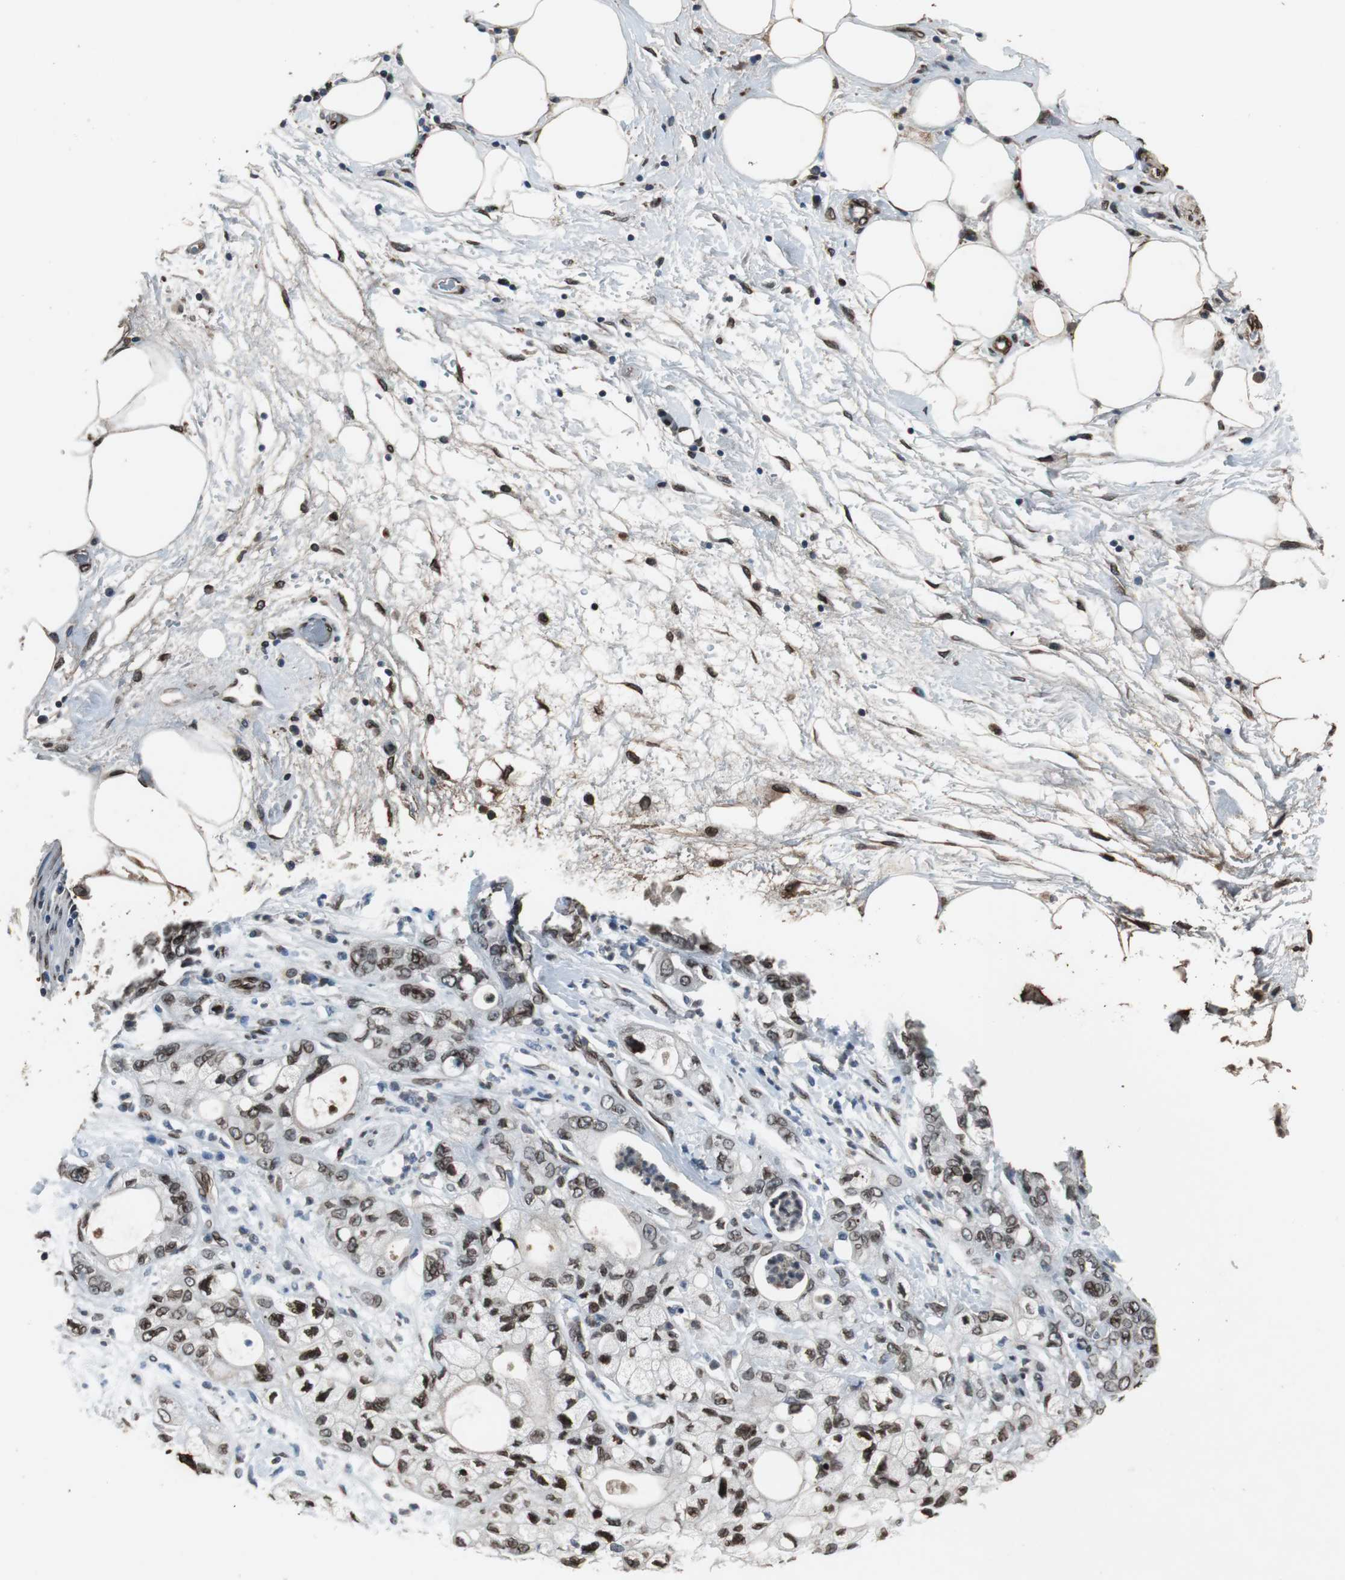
{"staining": {"intensity": "strong", "quantity": ">75%", "location": "cytoplasmic/membranous,nuclear"}, "tissue": "pancreatic cancer", "cell_type": "Tumor cells", "image_type": "cancer", "snomed": [{"axis": "morphology", "description": "Adenocarcinoma, NOS"}, {"axis": "topography", "description": "Pancreas"}], "caption": "The immunohistochemical stain shows strong cytoplasmic/membranous and nuclear positivity in tumor cells of pancreatic cancer tissue.", "gene": "LMNA", "patient": {"sex": "male", "age": 70}}